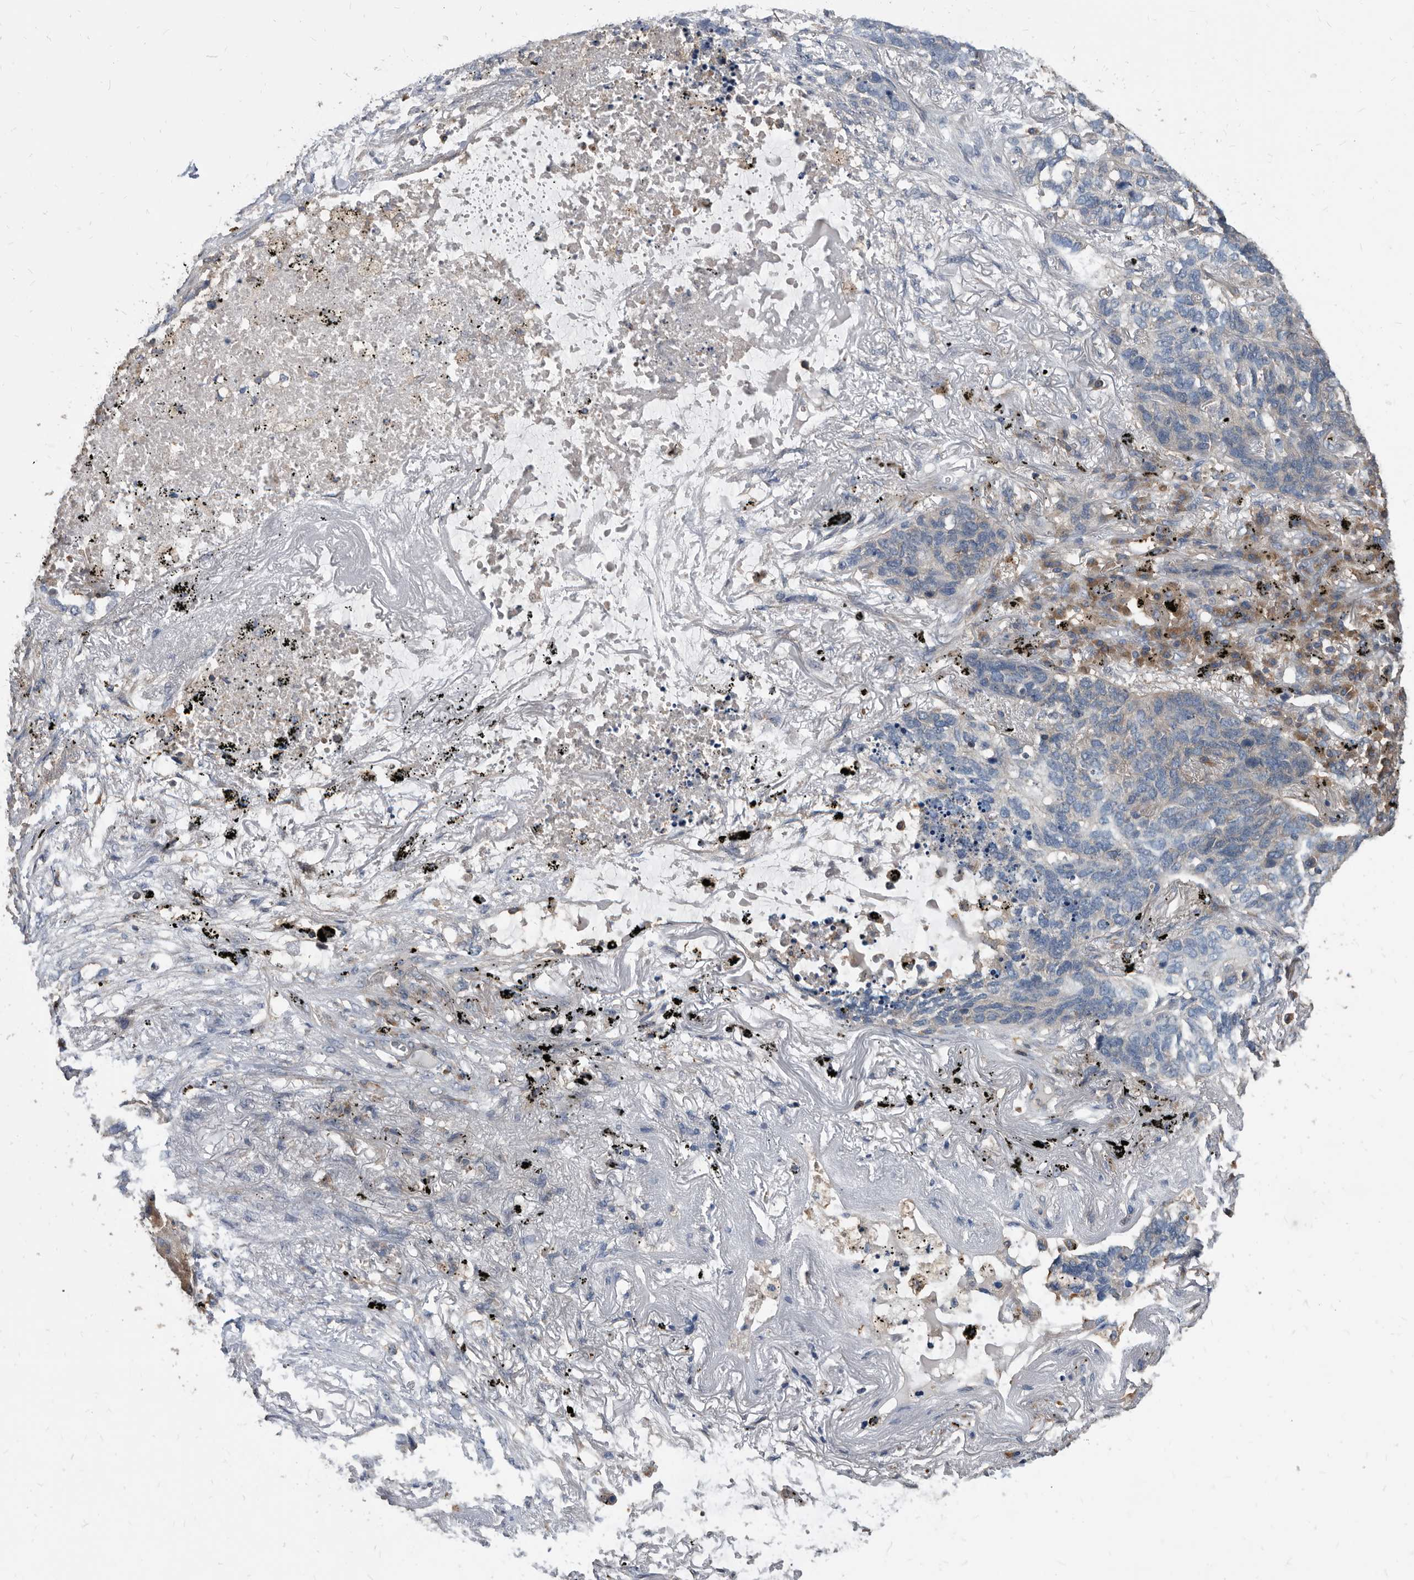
{"staining": {"intensity": "negative", "quantity": "none", "location": "none"}, "tissue": "lung cancer", "cell_type": "Tumor cells", "image_type": "cancer", "snomed": [{"axis": "morphology", "description": "Squamous cell carcinoma, NOS"}, {"axis": "topography", "description": "Lung"}], "caption": "Tumor cells are negative for protein expression in human squamous cell carcinoma (lung).", "gene": "APEH", "patient": {"sex": "female", "age": 63}}